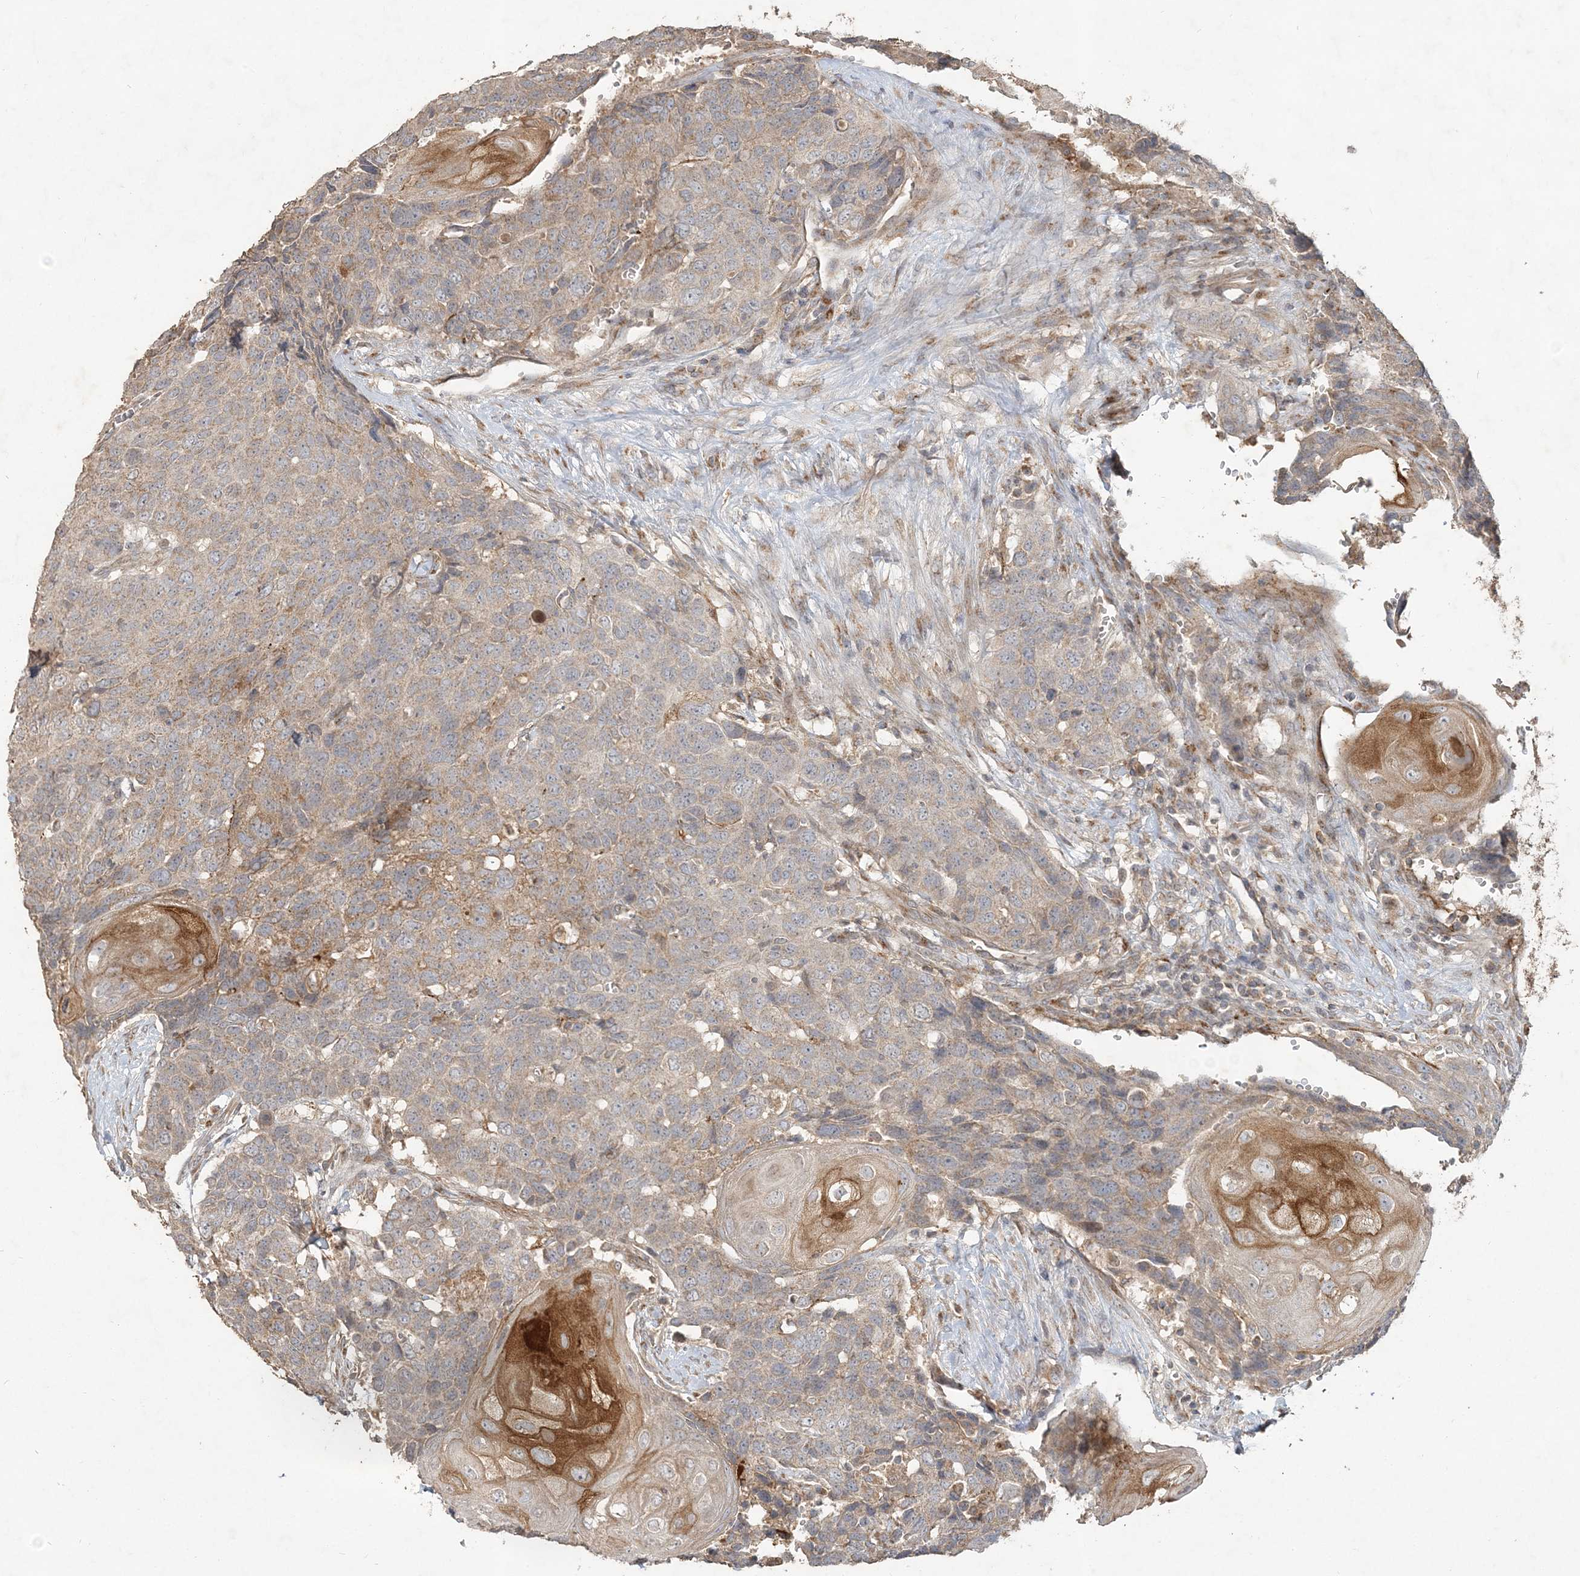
{"staining": {"intensity": "weak", "quantity": "25%-75%", "location": "cytoplasmic/membranous"}, "tissue": "head and neck cancer", "cell_type": "Tumor cells", "image_type": "cancer", "snomed": [{"axis": "morphology", "description": "Squamous cell carcinoma, NOS"}, {"axis": "topography", "description": "Head-Neck"}], "caption": "Protein staining of head and neck cancer tissue reveals weak cytoplasmic/membranous positivity in approximately 25%-75% of tumor cells.", "gene": "RAB14", "patient": {"sex": "male", "age": 66}}